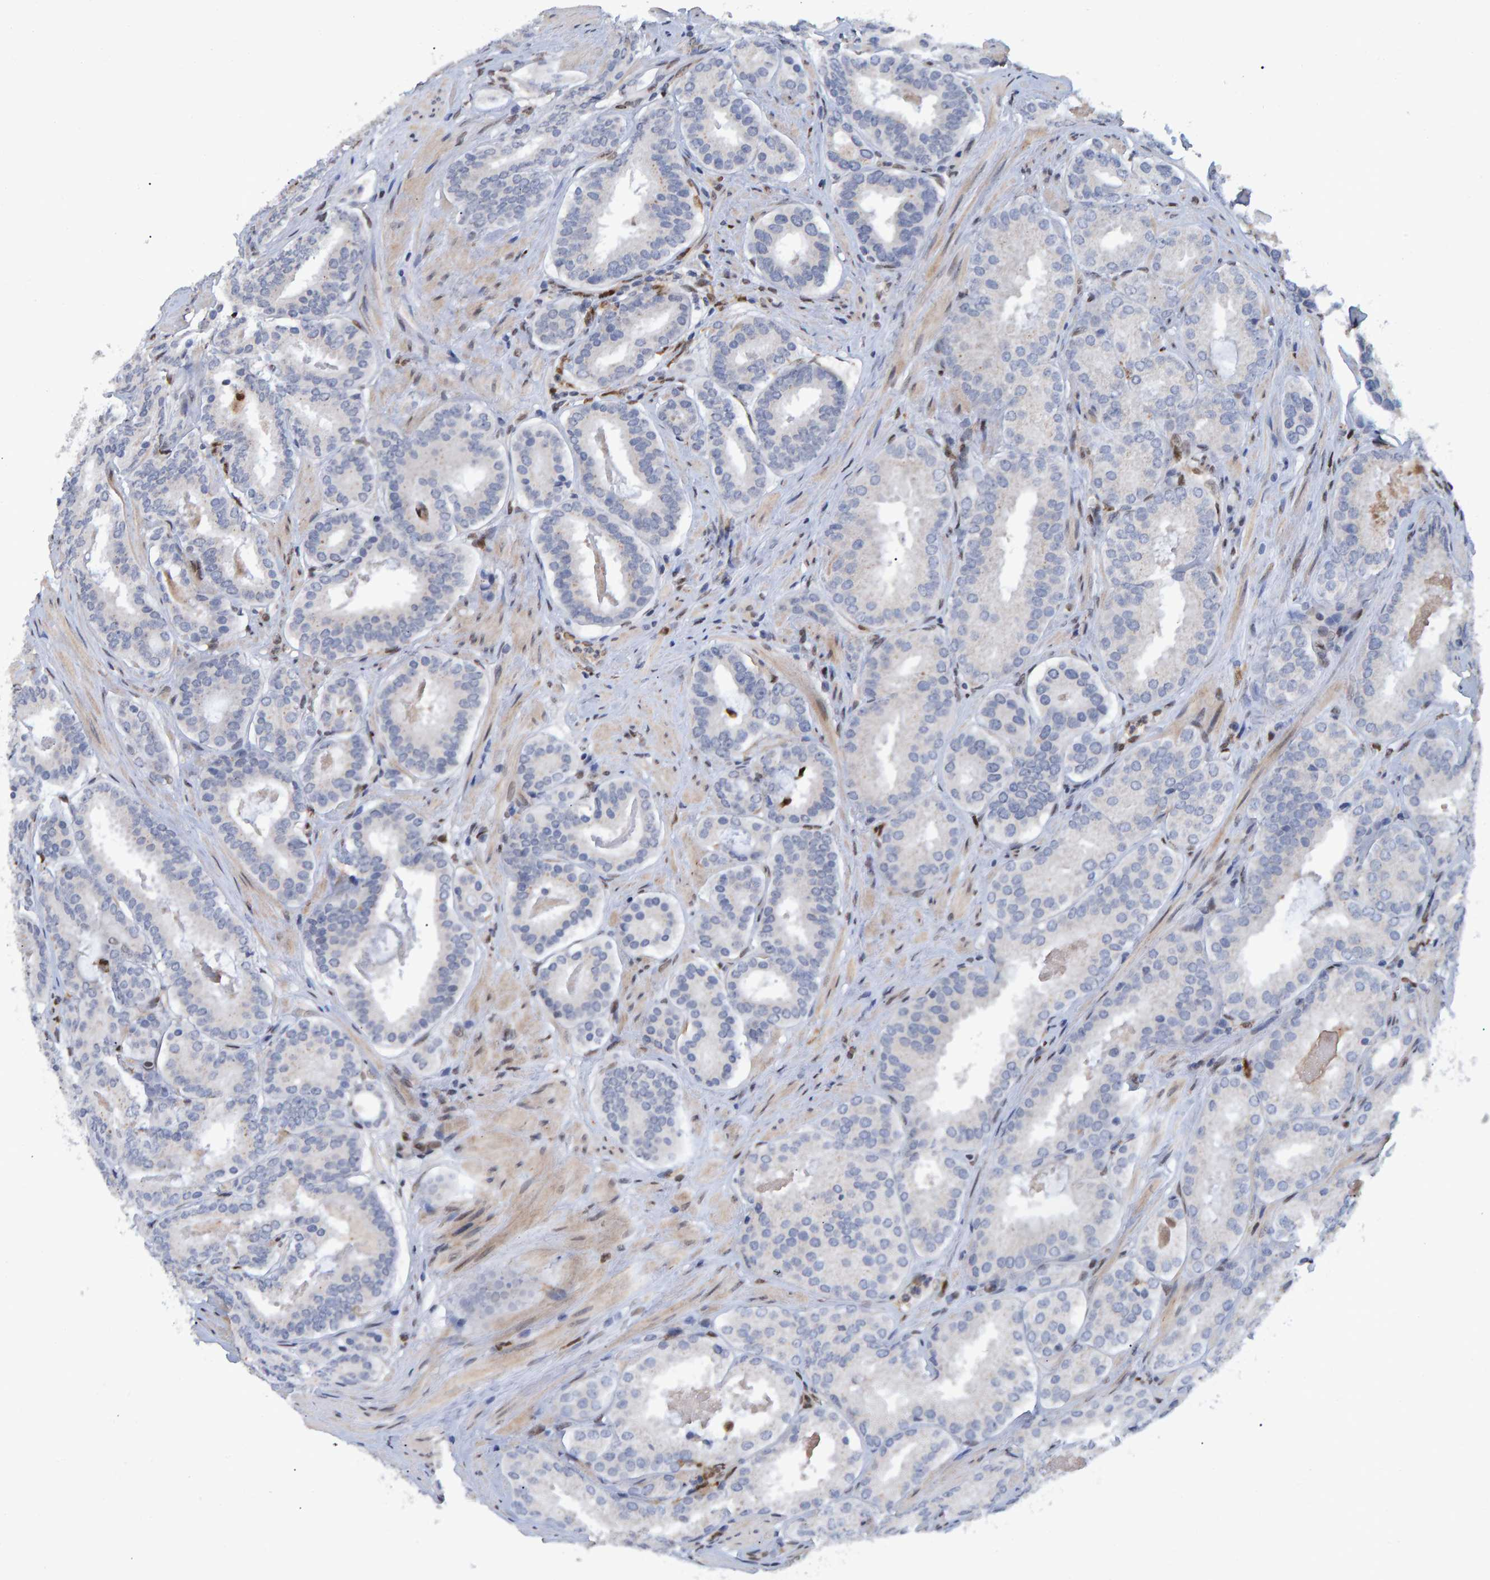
{"staining": {"intensity": "negative", "quantity": "none", "location": "none"}, "tissue": "prostate cancer", "cell_type": "Tumor cells", "image_type": "cancer", "snomed": [{"axis": "morphology", "description": "Adenocarcinoma, Low grade"}, {"axis": "topography", "description": "Prostate"}], "caption": "Protein analysis of prostate cancer (low-grade adenocarcinoma) reveals no significant positivity in tumor cells.", "gene": "QKI", "patient": {"sex": "male", "age": 69}}